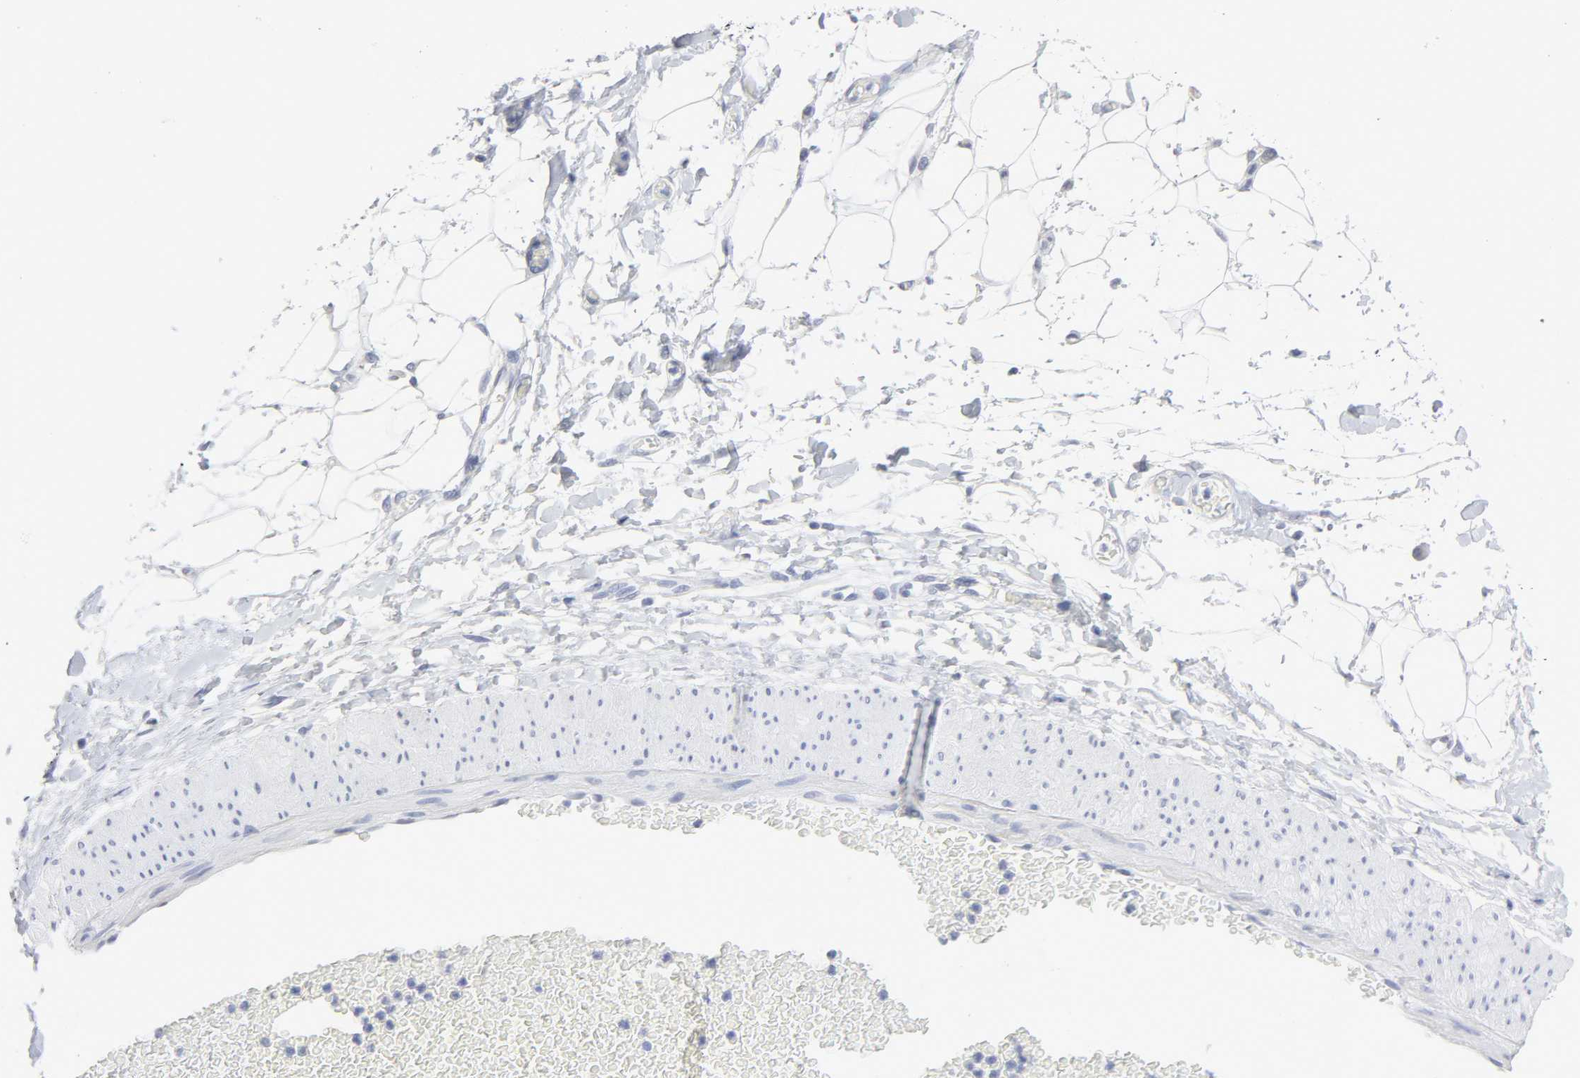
{"staining": {"intensity": "negative", "quantity": "none", "location": "none"}, "tissue": "adipose tissue", "cell_type": "Adipocytes", "image_type": "normal", "snomed": [{"axis": "morphology", "description": "Normal tissue, NOS"}, {"axis": "morphology", "description": "Urothelial carcinoma, High grade"}, {"axis": "topography", "description": "Vascular tissue"}, {"axis": "topography", "description": "Urinary bladder"}], "caption": "This is a photomicrograph of immunohistochemistry staining of normal adipose tissue, which shows no expression in adipocytes. (DAB IHC visualized using brightfield microscopy, high magnification).", "gene": "SLCO1B3", "patient": {"sex": "female", "age": 56}}